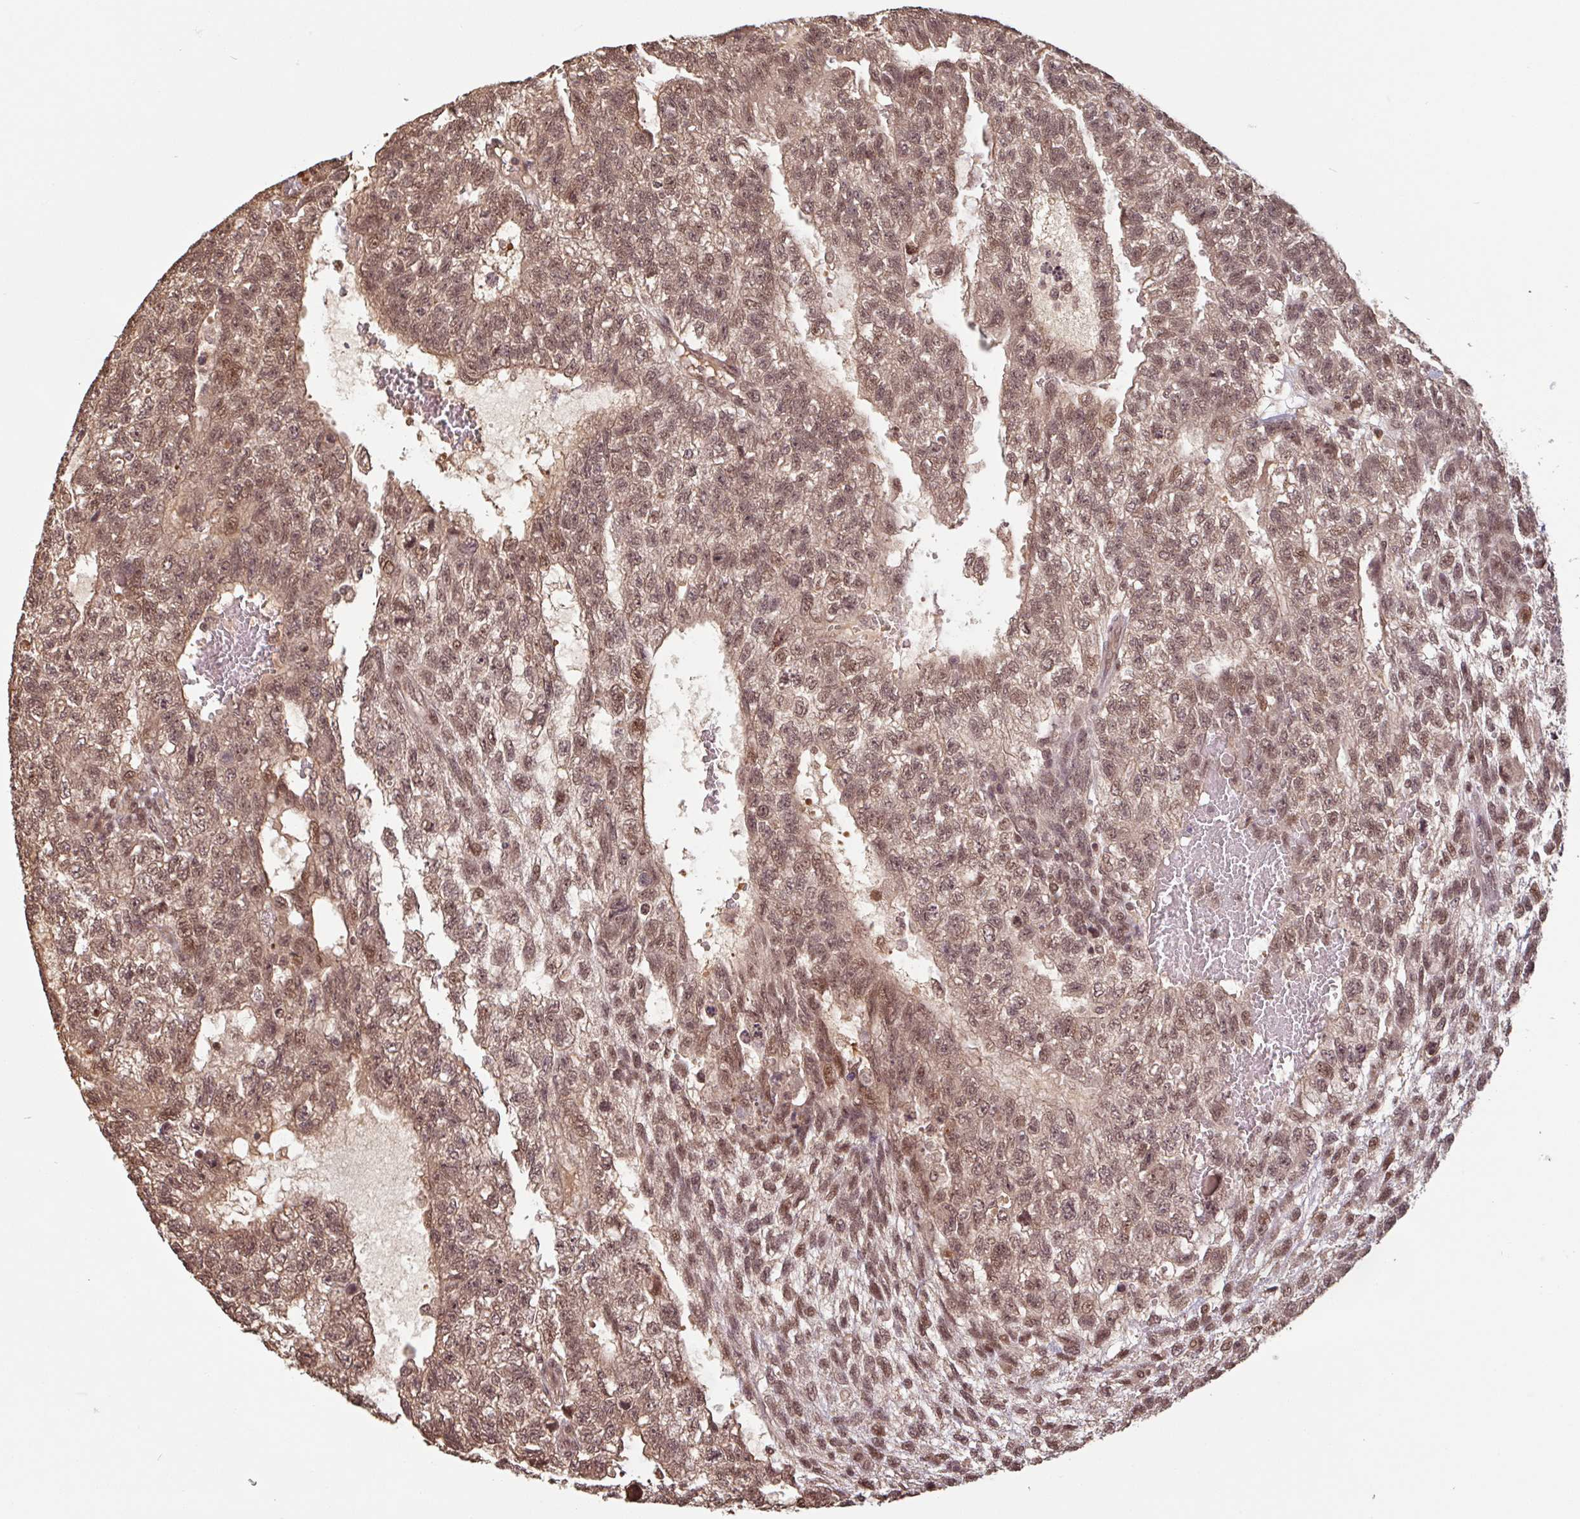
{"staining": {"intensity": "moderate", "quantity": ">75%", "location": "nuclear"}, "tissue": "testis cancer", "cell_type": "Tumor cells", "image_type": "cancer", "snomed": [{"axis": "morphology", "description": "Carcinoma, Embryonal, NOS"}, {"axis": "topography", "description": "Testis"}], "caption": "Immunohistochemistry (IHC) photomicrograph of neoplastic tissue: testis cancer (embryonal carcinoma) stained using immunohistochemistry (IHC) demonstrates medium levels of moderate protein expression localized specifically in the nuclear of tumor cells, appearing as a nuclear brown color.", "gene": "DR1", "patient": {"sex": "male", "age": 26}}